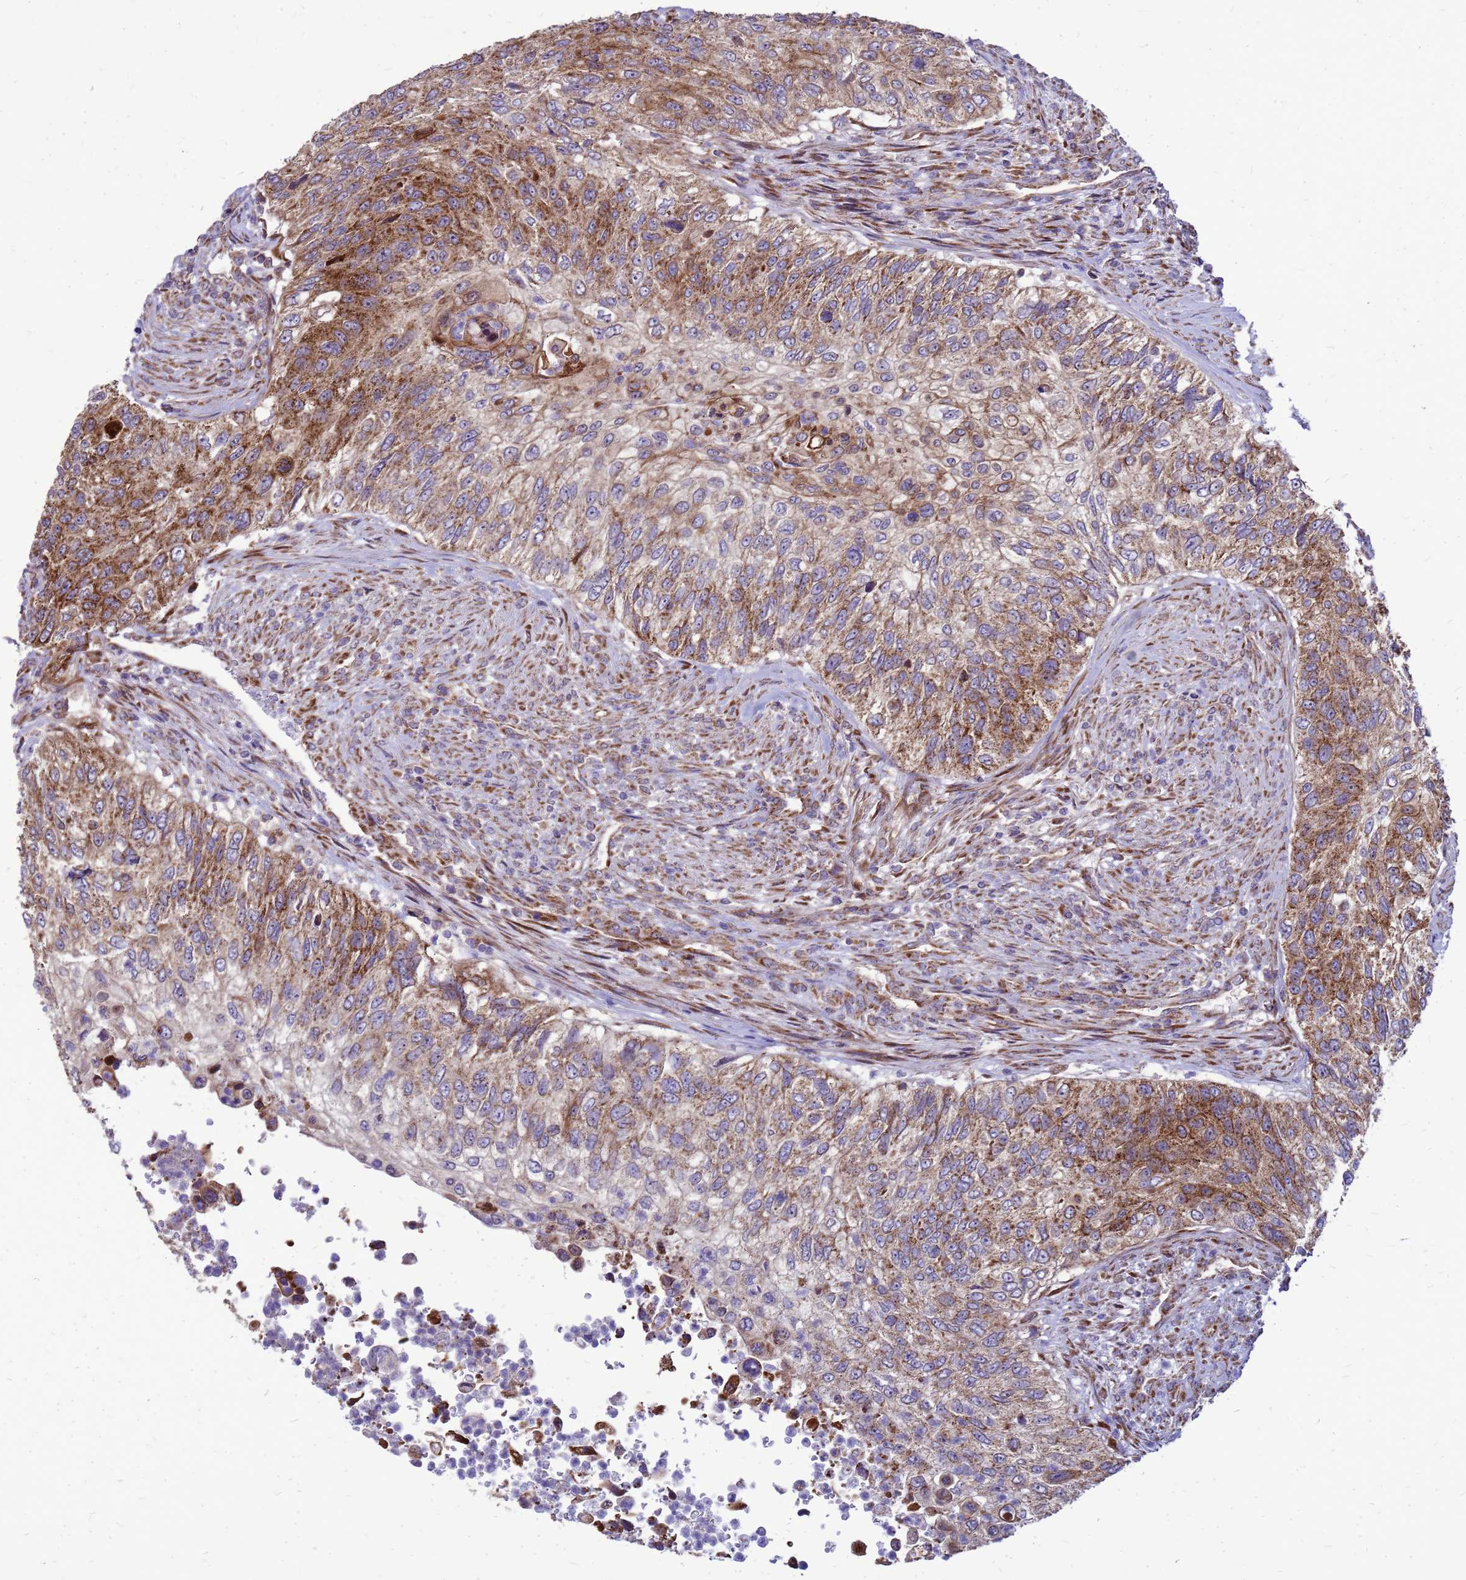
{"staining": {"intensity": "moderate", "quantity": ">75%", "location": "cytoplasmic/membranous"}, "tissue": "urothelial cancer", "cell_type": "Tumor cells", "image_type": "cancer", "snomed": [{"axis": "morphology", "description": "Urothelial carcinoma, High grade"}, {"axis": "topography", "description": "Urinary bladder"}], "caption": "Protein staining reveals moderate cytoplasmic/membranous staining in about >75% of tumor cells in high-grade urothelial carcinoma.", "gene": "FSTL4", "patient": {"sex": "female", "age": 60}}